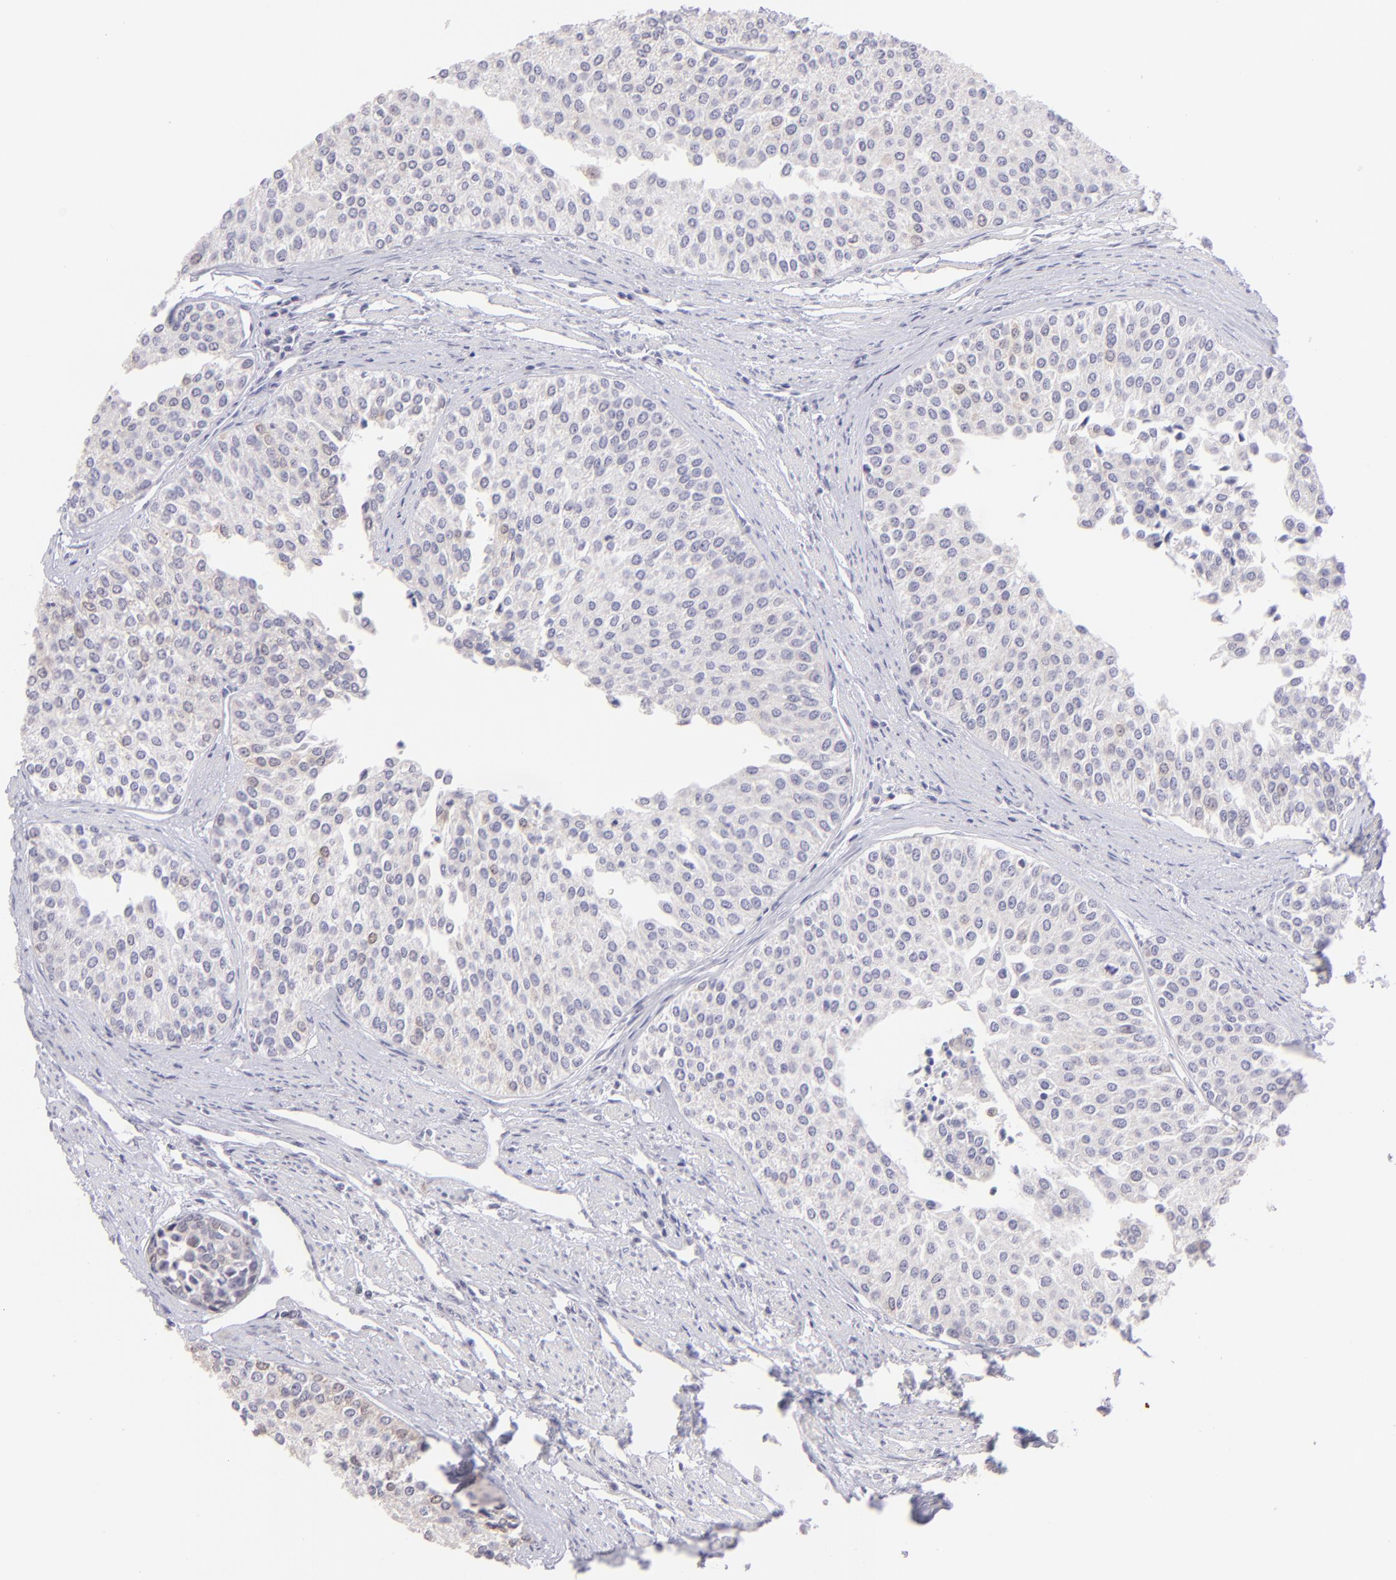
{"staining": {"intensity": "negative", "quantity": "none", "location": "none"}, "tissue": "urothelial cancer", "cell_type": "Tumor cells", "image_type": "cancer", "snomed": [{"axis": "morphology", "description": "Urothelial carcinoma, Low grade"}, {"axis": "topography", "description": "Urinary bladder"}], "caption": "Tumor cells show no significant protein staining in low-grade urothelial carcinoma.", "gene": "MAGEA1", "patient": {"sex": "female", "age": 73}}